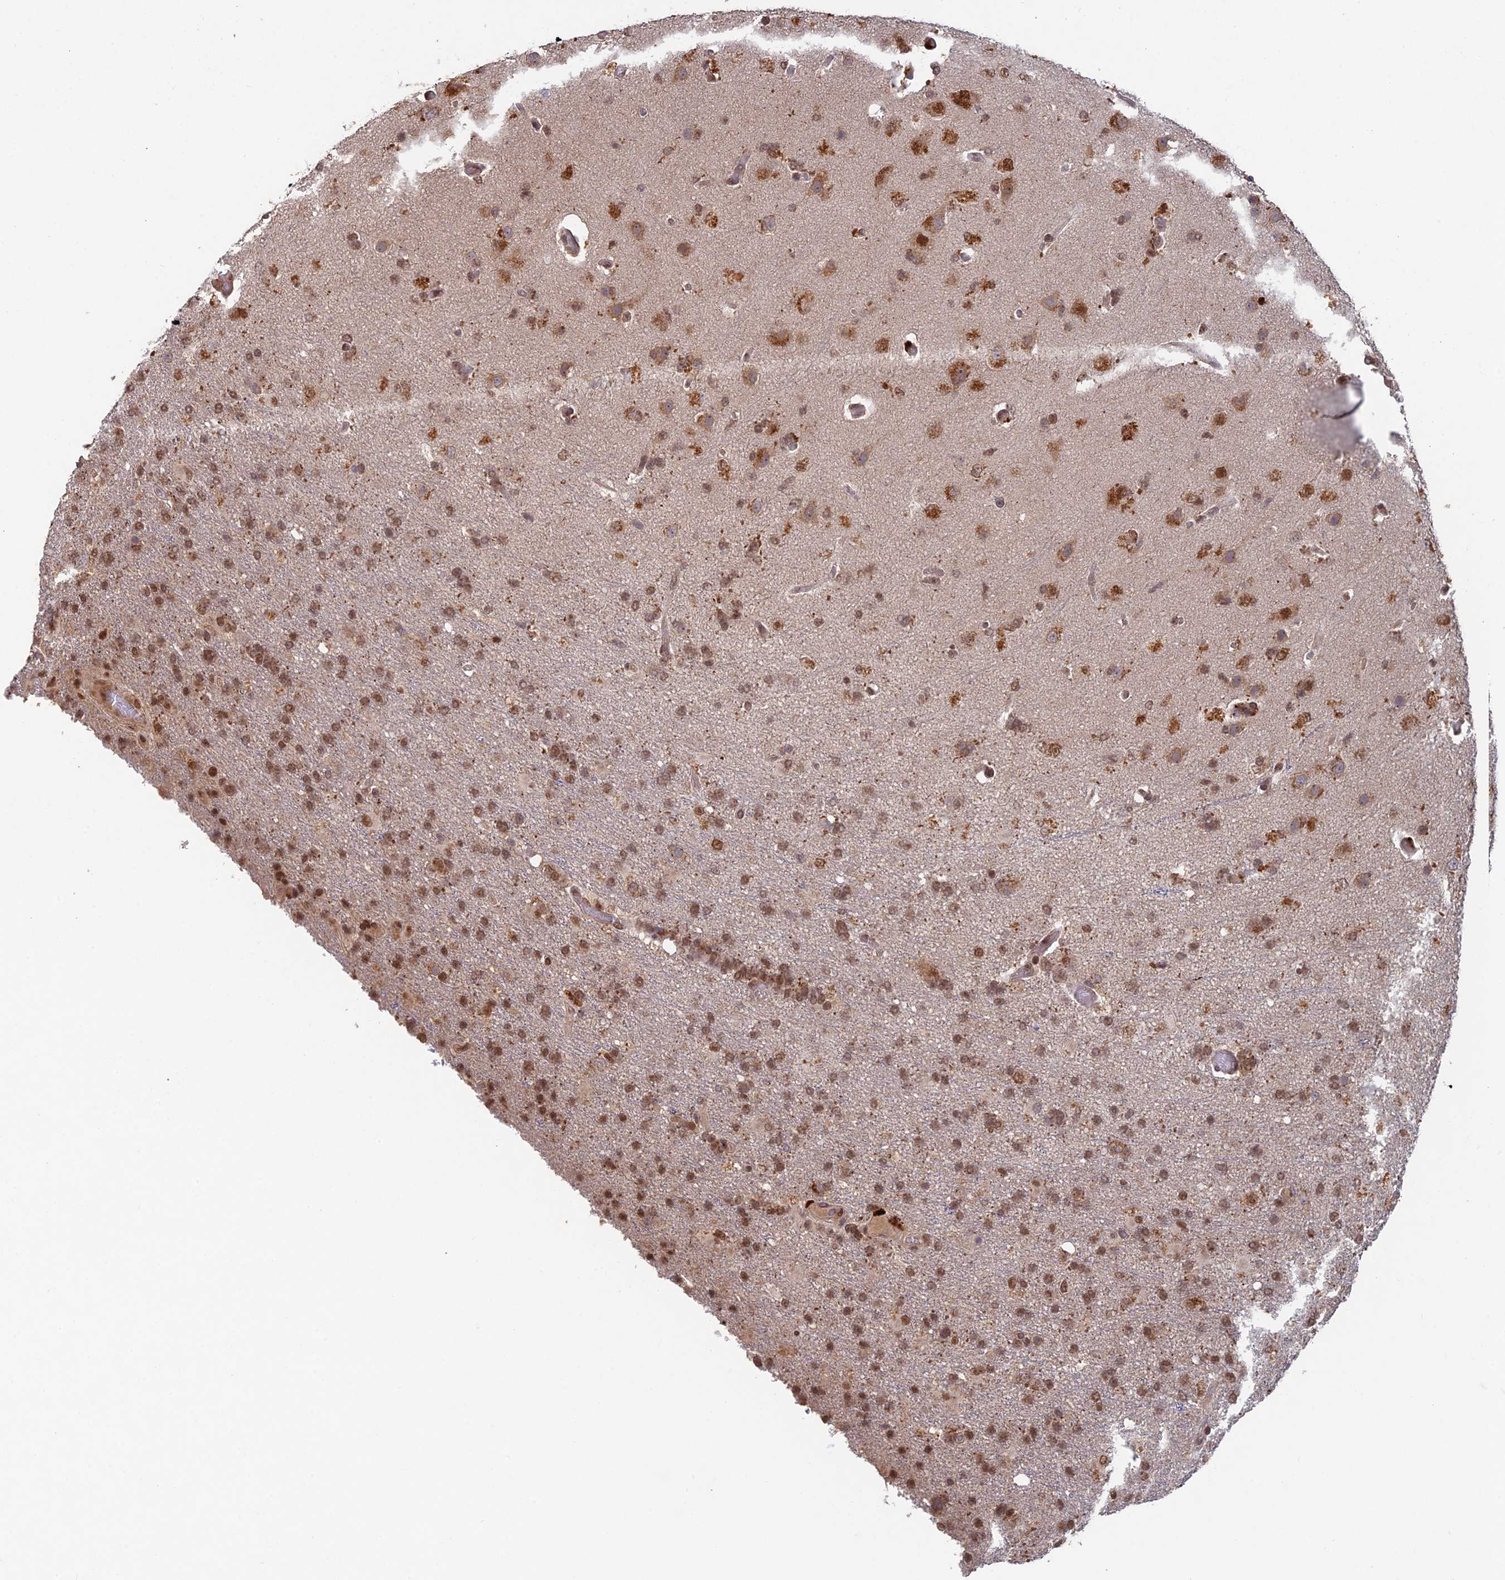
{"staining": {"intensity": "moderate", "quantity": ">75%", "location": "cytoplasmic/membranous,nuclear"}, "tissue": "glioma", "cell_type": "Tumor cells", "image_type": "cancer", "snomed": [{"axis": "morphology", "description": "Glioma, malignant, High grade"}, {"axis": "topography", "description": "Brain"}], "caption": "Malignant glioma (high-grade) stained with a brown dye demonstrates moderate cytoplasmic/membranous and nuclear positive positivity in about >75% of tumor cells.", "gene": "RANBP3", "patient": {"sex": "female", "age": 74}}